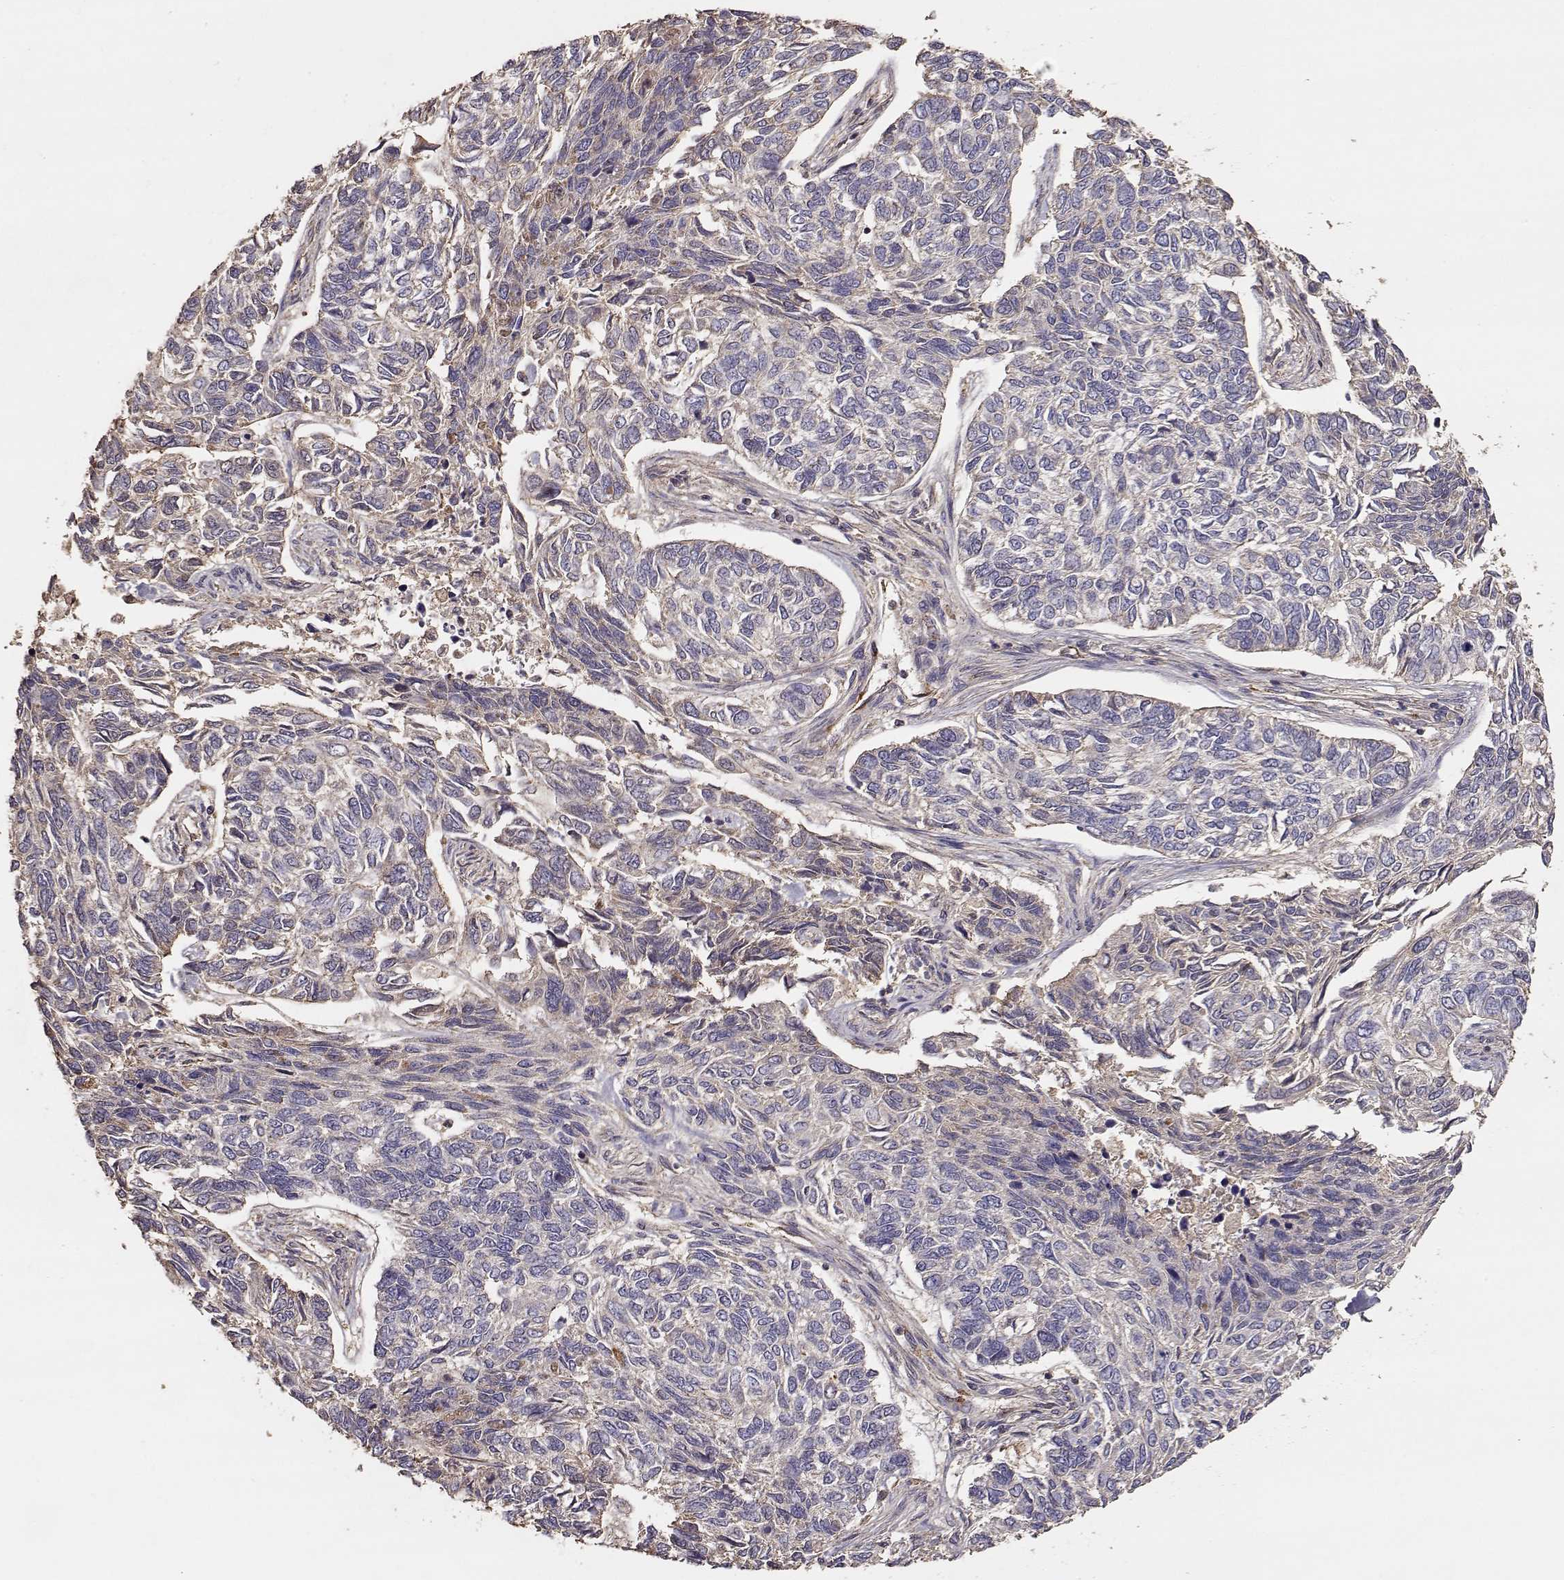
{"staining": {"intensity": "weak", "quantity": "<25%", "location": "cytoplasmic/membranous"}, "tissue": "skin cancer", "cell_type": "Tumor cells", "image_type": "cancer", "snomed": [{"axis": "morphology", "description": "Basal cell carcinoma"}, {"axis": "topography", "description": "Skin"}], "caption": "This histopathology image is of basal cell carcinoma (skin) stained with immunohistochemistry to label a protein in brown with the nuclei are counter-stained blue. There is no staining in tumor cells. The staining is performed using DAB (3,3'-diaminobenzidine) brown chromogen with nuclei counter-stained in using hematoxylin.", "gene": "TARS3", "patient": {"sex": "female", "age": 65}}